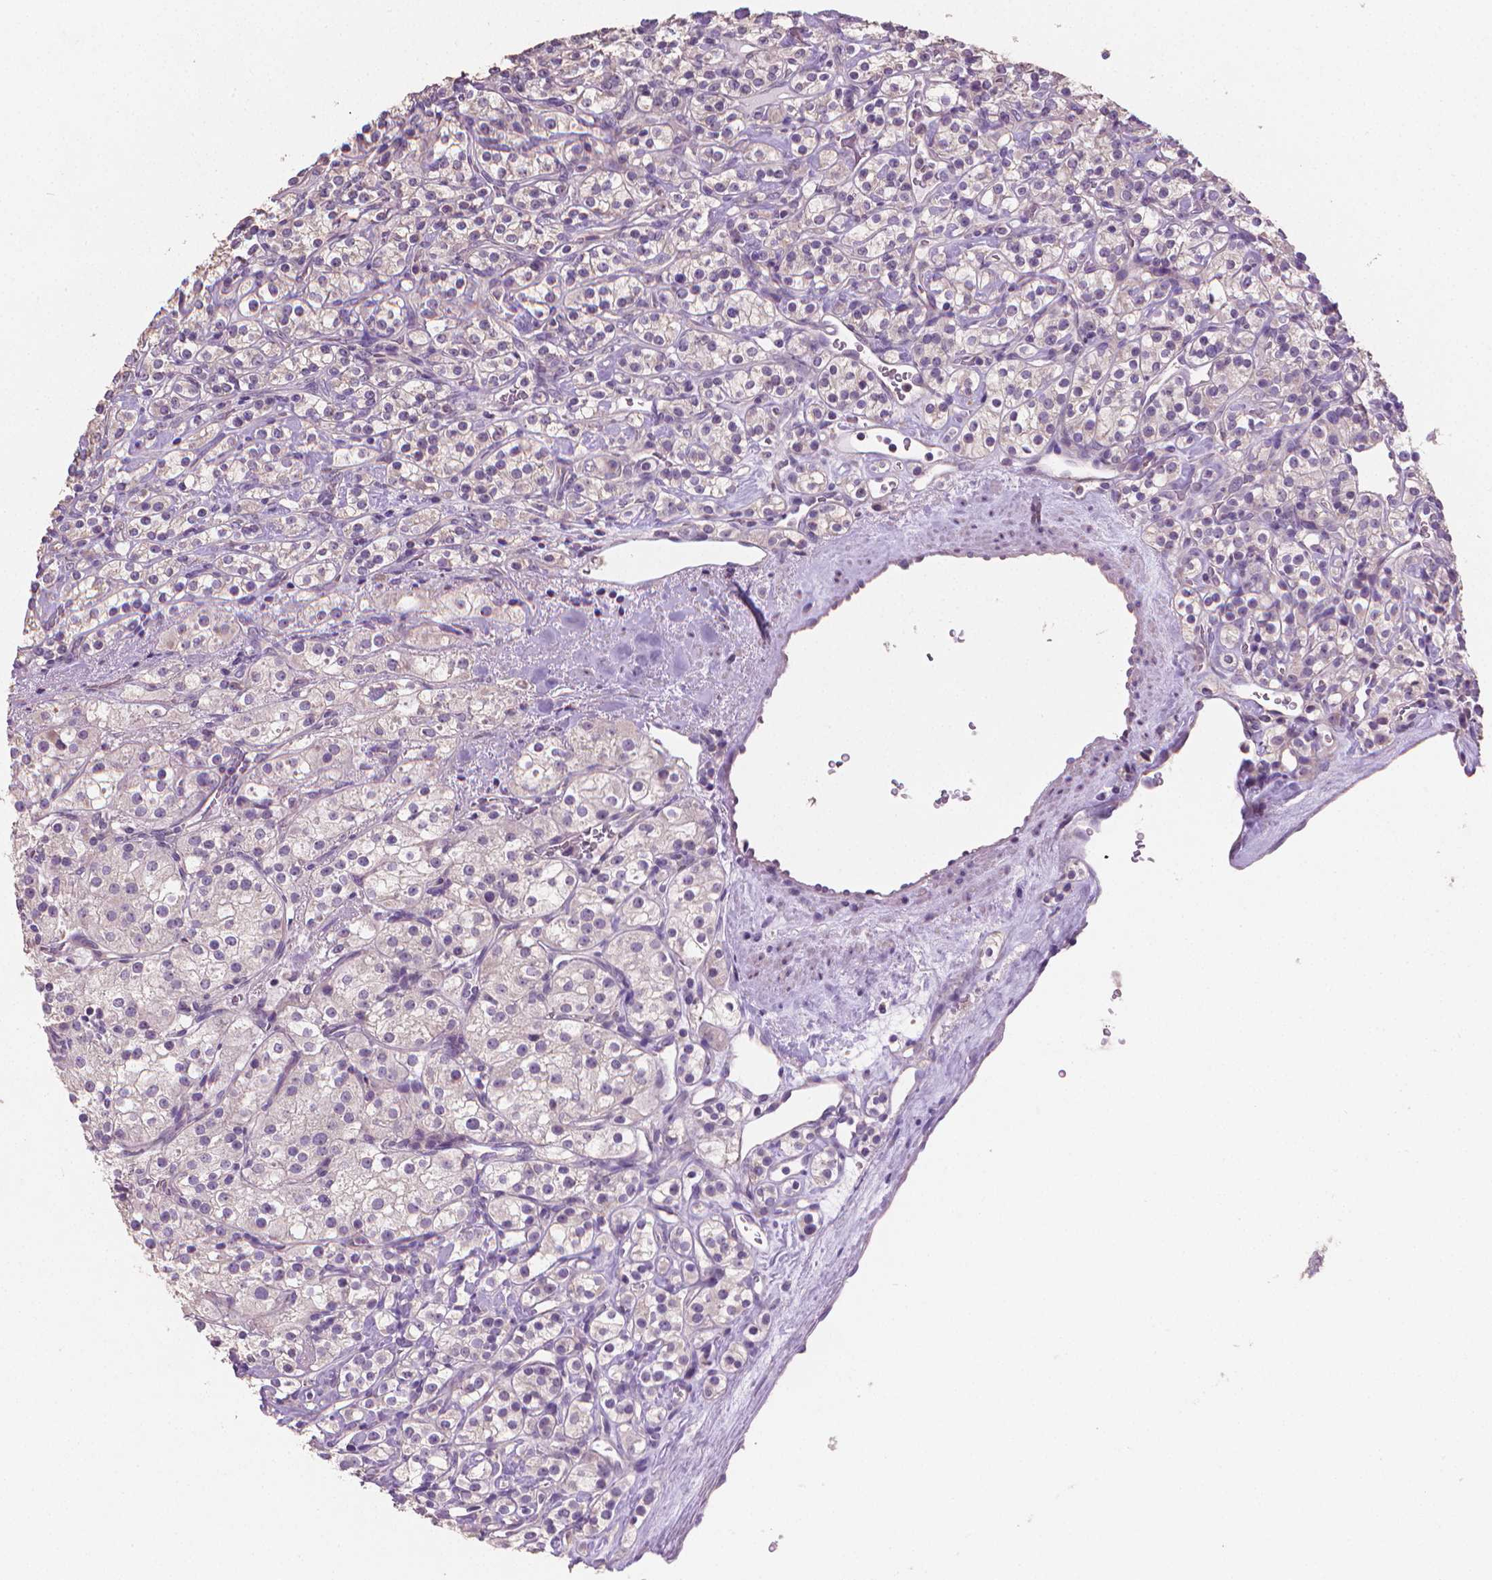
{"staining": {"intensity": "negative", "quantity": "none", "location": "none"}, "tissue": "renal cancer", "cell_type": "Tumor cells", "image_type": "cancer", "snomed": [{"axis": "morphology", "description": "Adenocarcinoma, NOS"}, {"axis": "topography", "description": "Kidney"}], "caption": "Protein analysis of renal cancer exhibits no significant staining in tumor cells.", "gene": "CATIP", "patient": {"sex": "male", "age": 77}}